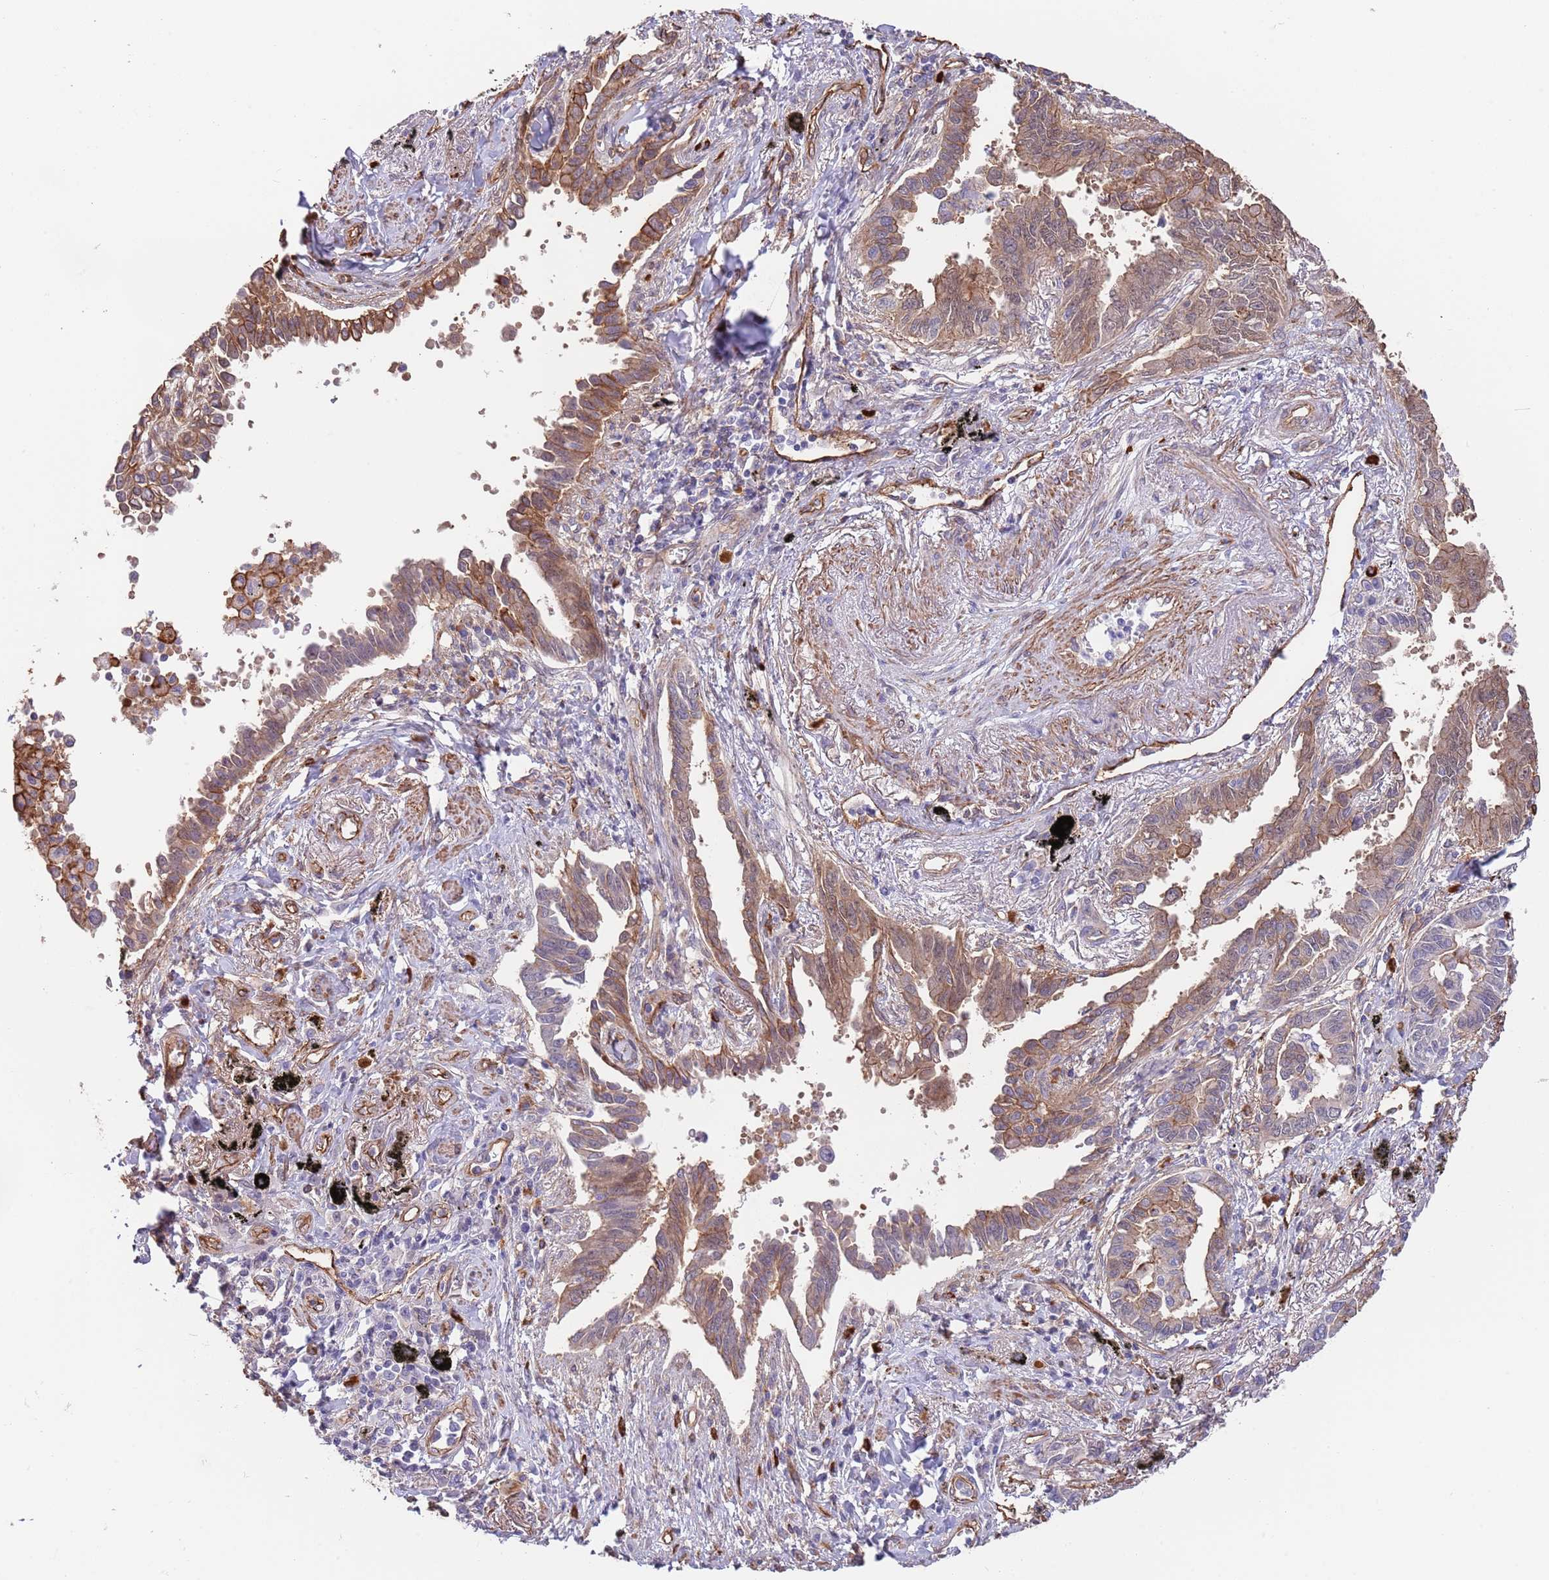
{"staining": {"intensity": "moderate", "quantity": ">75%", "location": "cytoplasmic/membranous"}, "tissue": "lung cancer", "cell_type": "Tumor cells", "image_type": "cancer", "snomed": [{"axis": "morphology", "description": "Adenocarcinoma, NOS"}, {"axis": "topography", "description": "Lung"}], "caption": "Immunohistochemical staining of human lung cancer displays medium levels of moderate cytoplasmic/membranous protein expression in approximately >75% of tumor cells.", "gene": "BPNT1", "patient": {"sex": "male", "age": 67}}